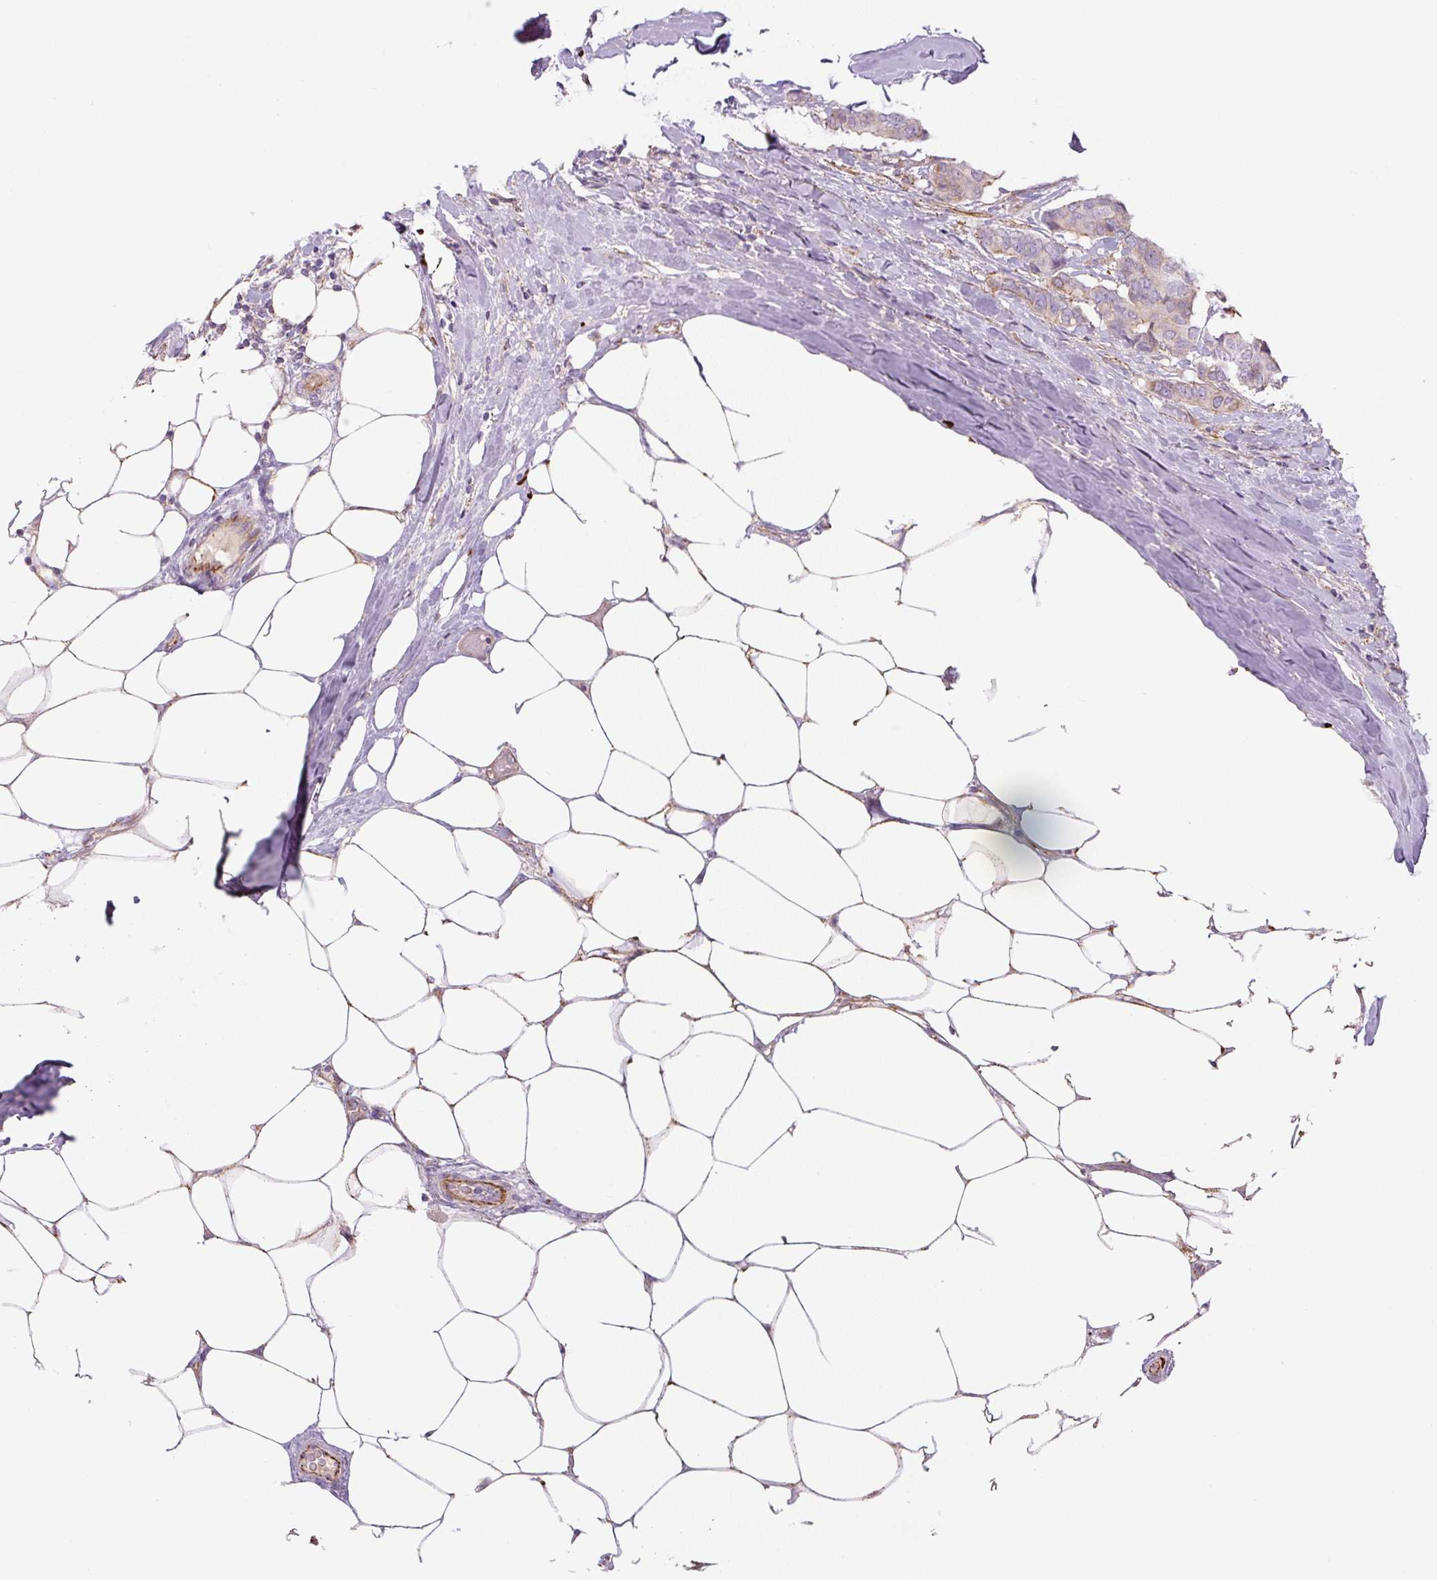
{"staining": {"intensity": "negative", "quantity": "none", "location": "none"}, "tissue": "breast cancer", "cell_type": "Tumor cells", "image_type": "cancer", "snomed": [{"axis": "morphology", "description": "Duct carcinoma"}, {"axis": "topography", "description": "Breast"}], "caption": "This is an immunohistochemistry (IHC) image of infiltrating ductal carcinoma (breast). There is no positivity in tumor cells.", "gene": "CCNI2", "patient": {"sex": "female", "age": 75}}